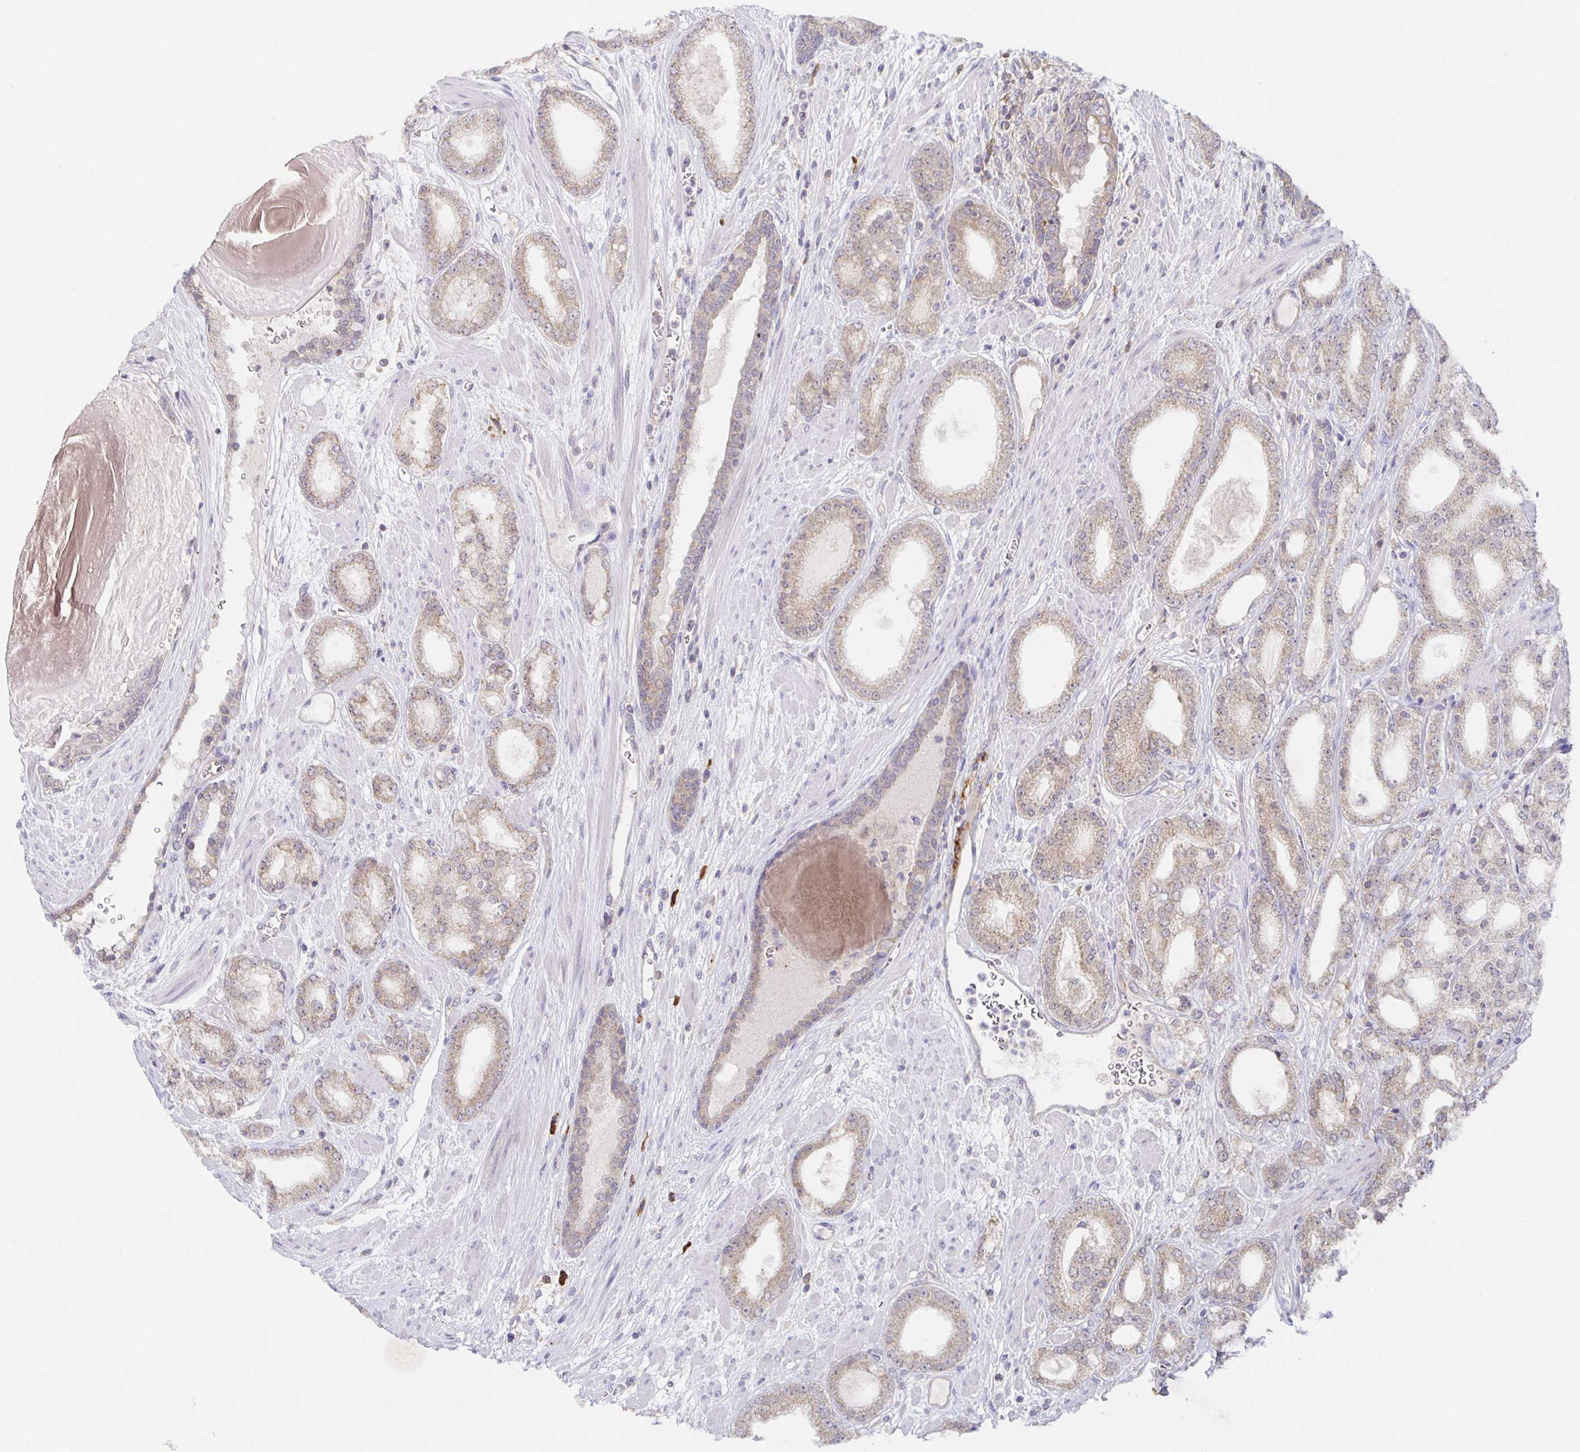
{"staining": {"intensity": "weak", "quantity": "25%-75%", "location": "cytoplasmic/membranous"}, "tissue": "prostate cancer", "cell_type": "Tumor cells", "image_type": "cancer", "snomed": [{"axis": "morphology", "description": "Adenocarcinoma, High grade"}, {"axis": "topography", "description": "Prostate"}], "caption": "Immunohistochemistry histopathology image of neoplastic tissue: prostate adenocarcinoma (high-grade) stained using IHC exhibits low levels of weak protein expression localized specifically in the cytoplasmic/membranous of tumor cells, appearing as a cytoplasmic/membranous brown color.", "gene": "BAD", "patient": {"sex": "male", "age": 64}}